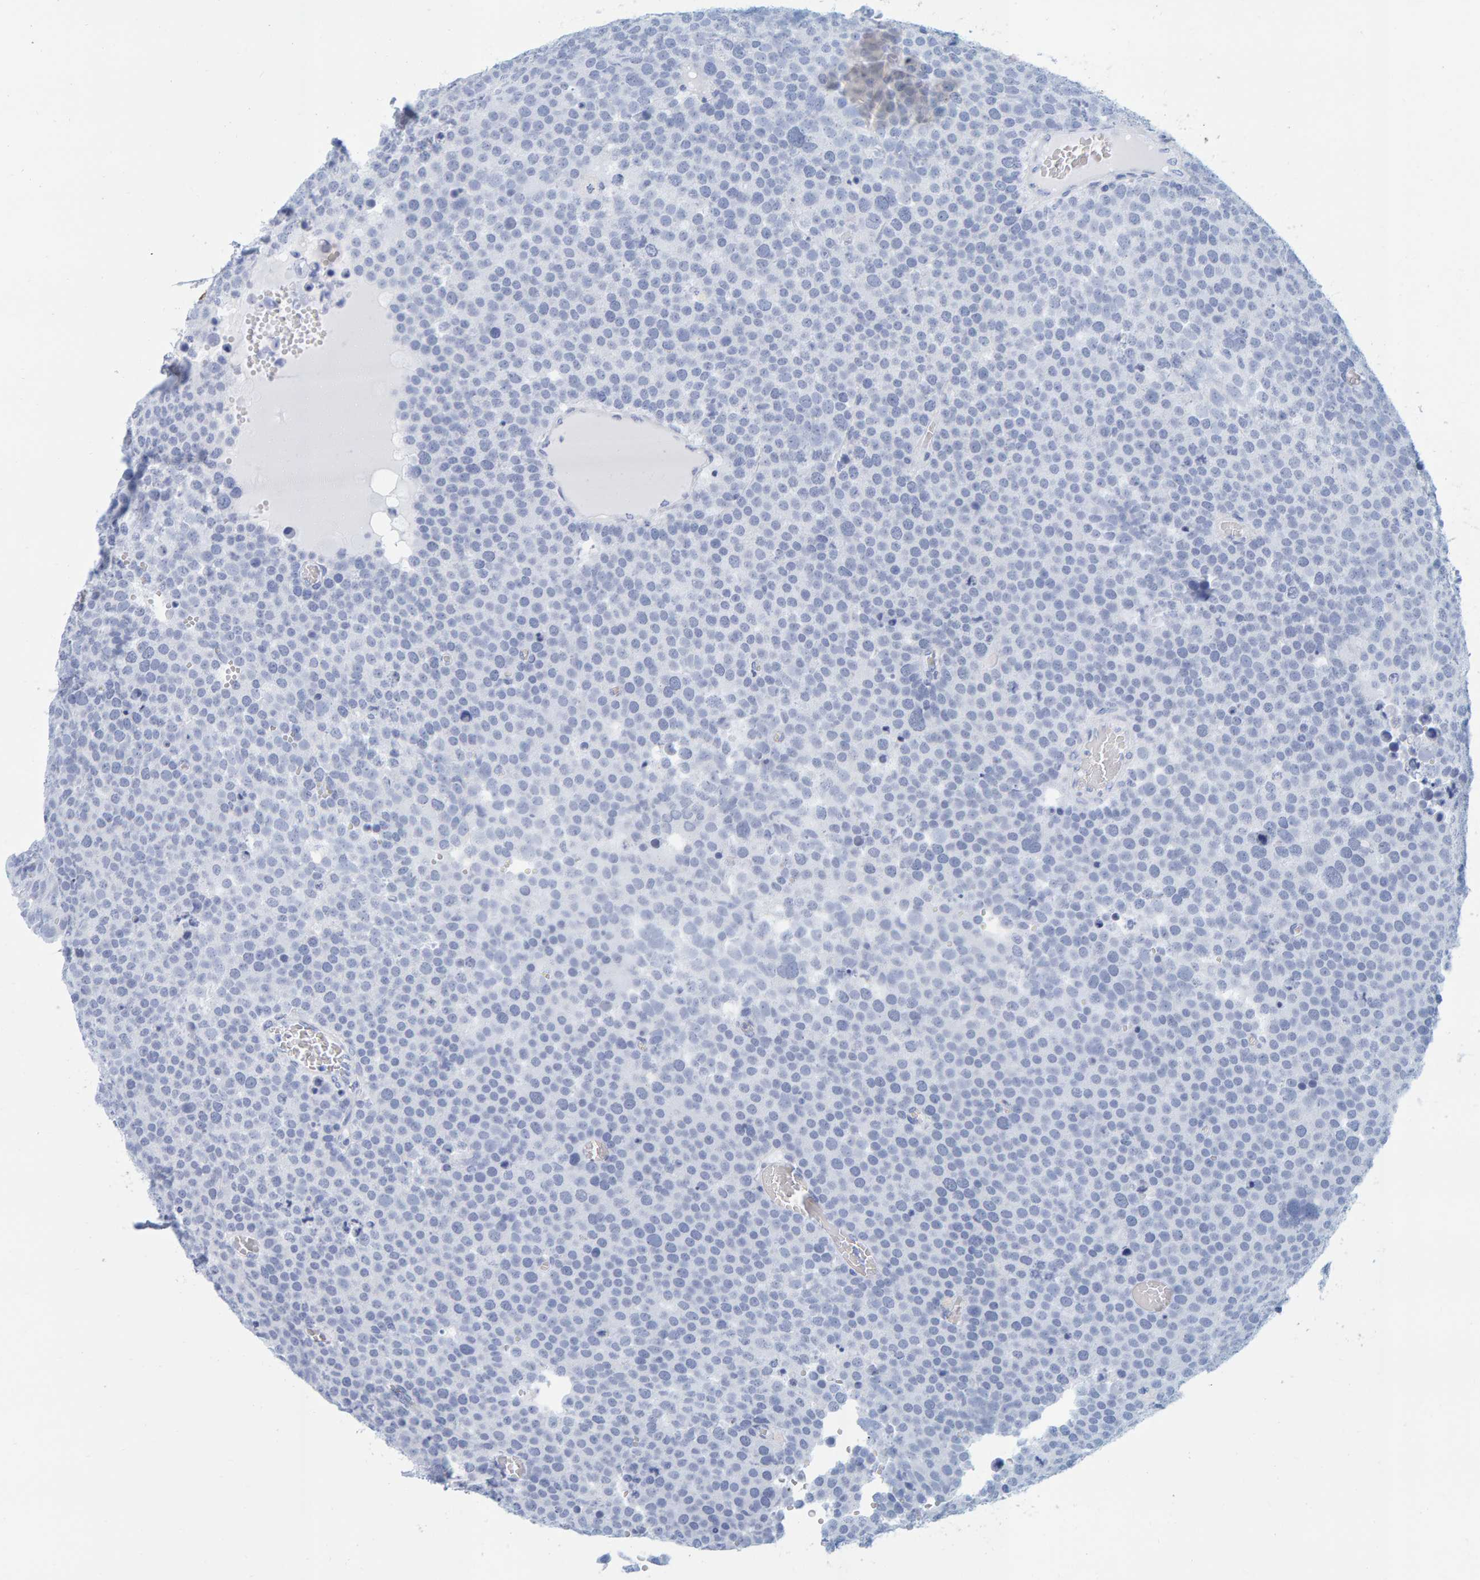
{"staining": {"intensity": "negative", "quantity": "none", "location": "none"}, "tissue": "testis cancer", "cell_type": "Tumor cells", "image_type": "cancer", "snomed": [{"axis": "morphology", "description": "Seminoma, NOS"}, {"axis": "topography", "description": "Testis"}], "caption": "Seminoma (testis) stained for a protein using IHC shows no expression tumor cells.", "gene": "SFTPC", "patient": {"sex": "male", "age": 71}}